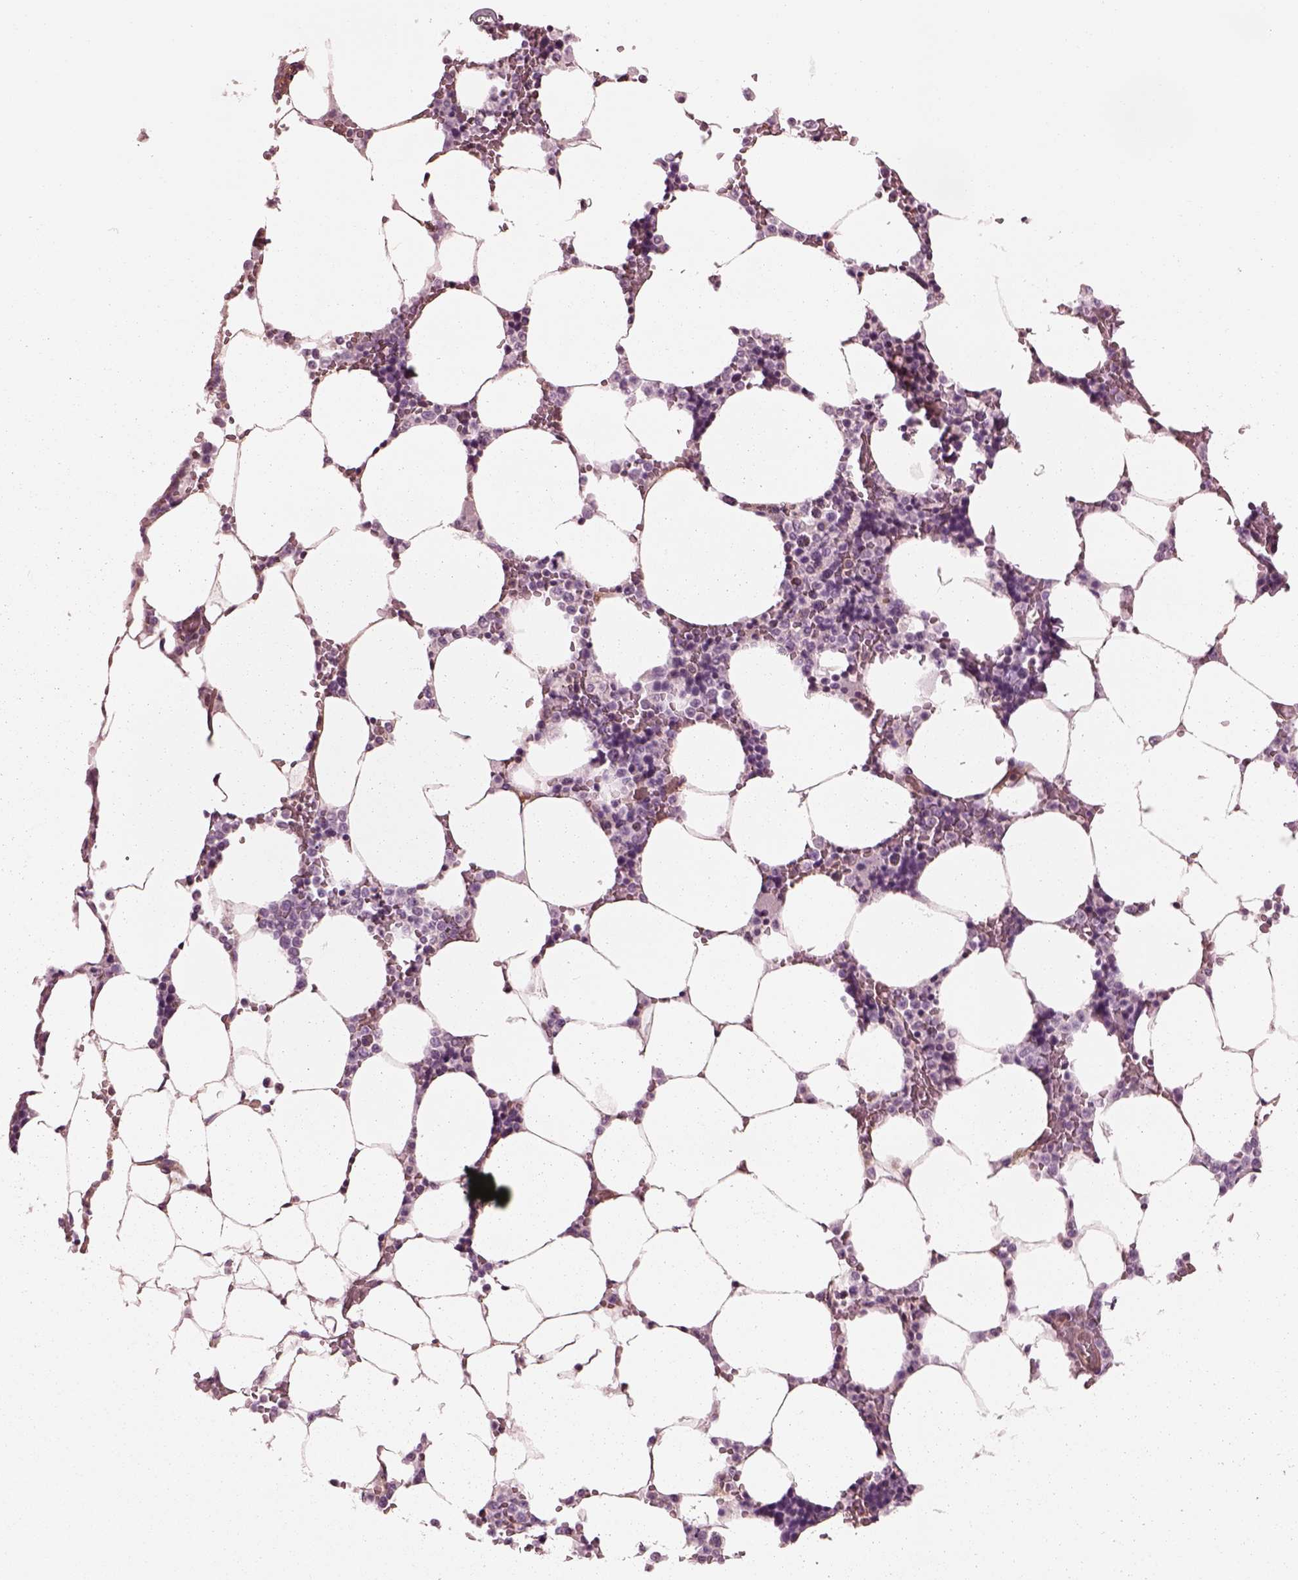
{"staining": {"intensity": "negative", "quantity": "none", "location": "none"}, "tissue": "bone marrow", "cell_type": "Hematopoietic cells", "image_type": "normal", "snomed": [{"axis": "morphology", "description": "Normal tissue, NOS"}, {"axis": "topography", "description": "Bone marrow"}], "caption": "IHC image of unremarkable human bone marrow stained for a protein (brown), which reveals no expression in hematopoietic cells.", "gene": "ELAPOR1", "patient": {"sex": "female", "age": 52}}